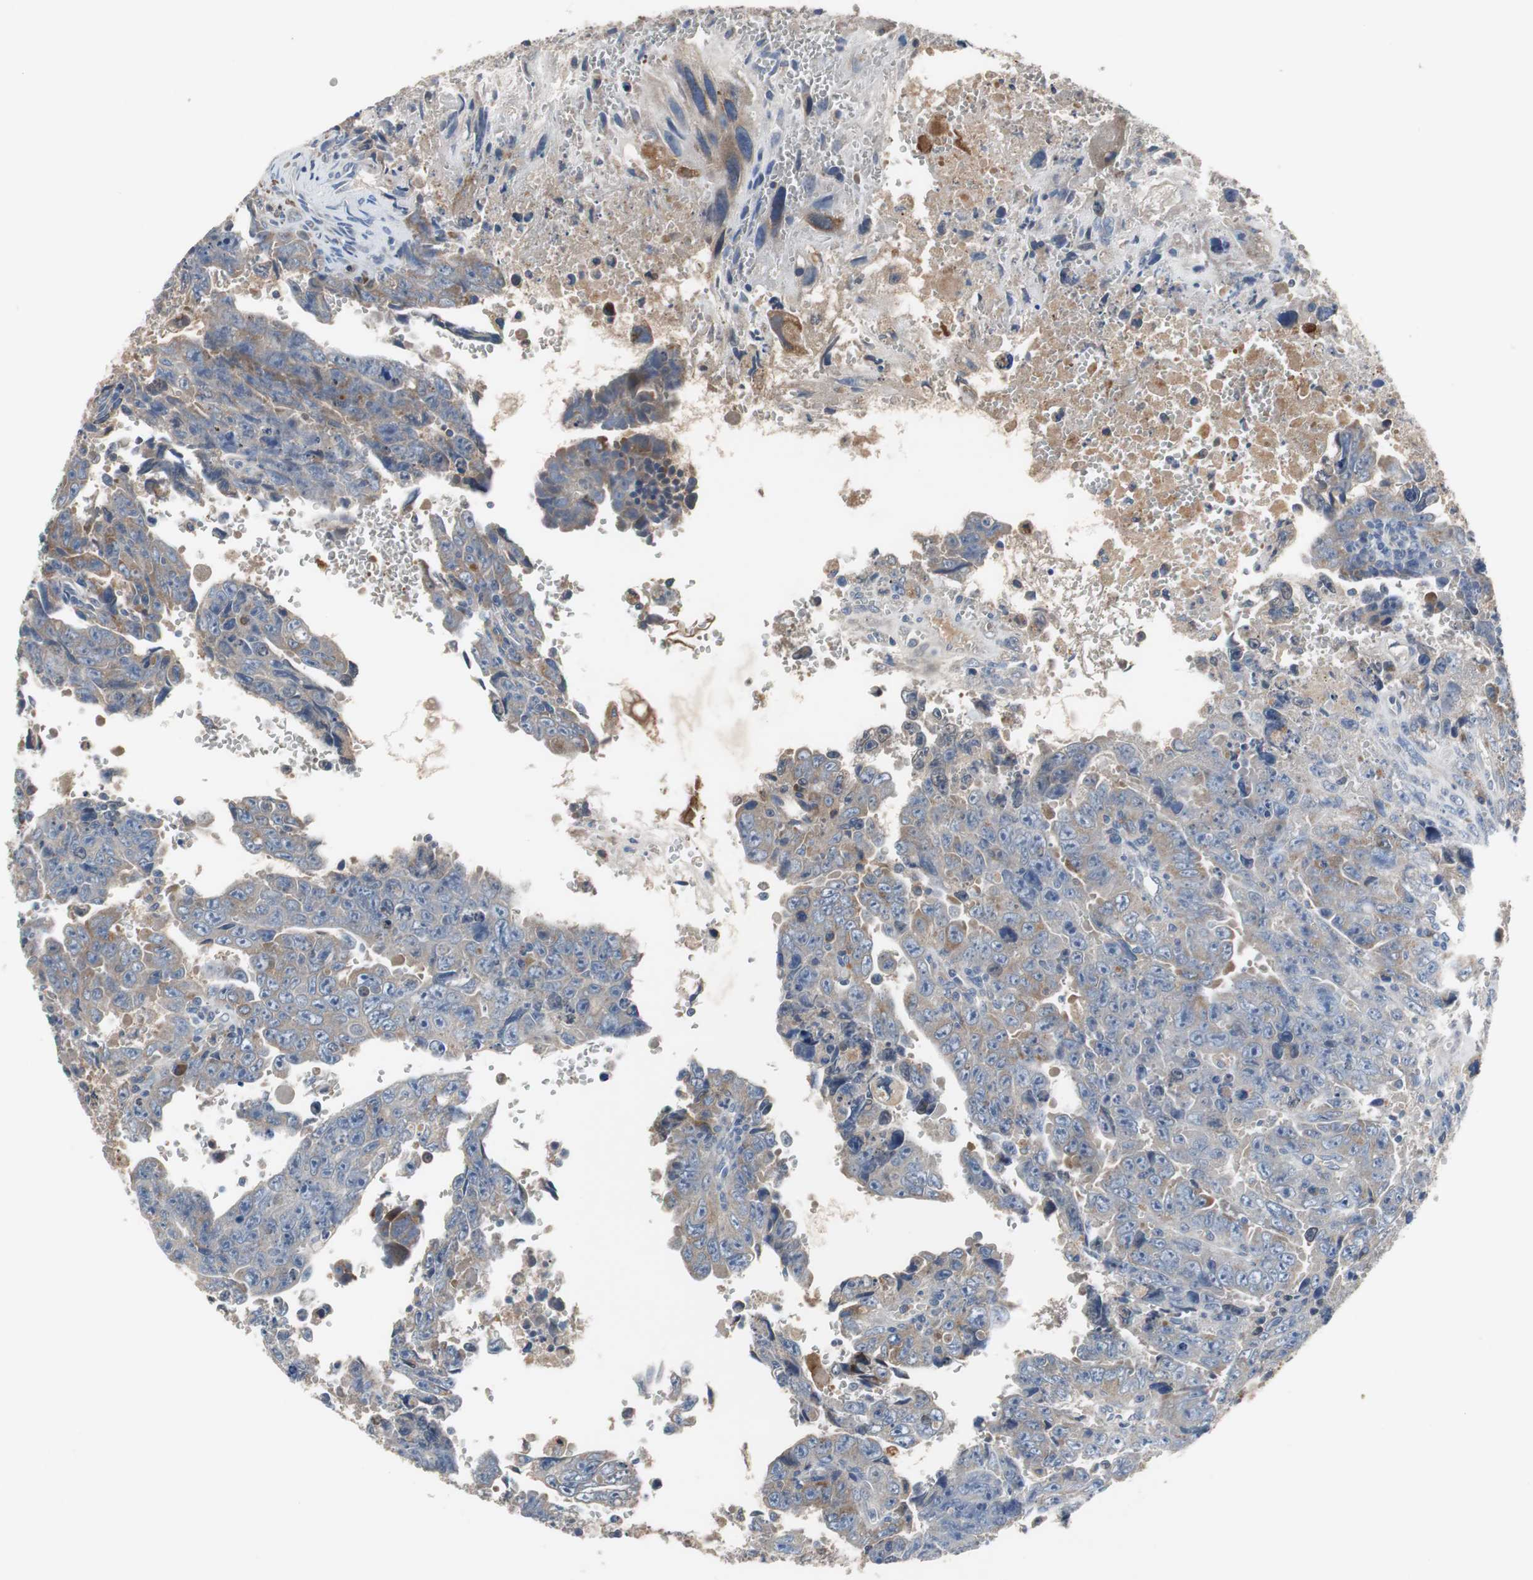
{"staining": {"intensity": "weak", "quantity": "25%-75%", "location": "cytoplasmic/membranous"}, "tissue": "testis cancer", "cell_type": "Tumor cells", "image_type": "cancer", "snomed": [{"axis": "morphology", "description": "Carcinoma, Embryonal, NOS"}, {"axis": "topography", "description": "Testis"}], "caption": "DAB (3,3'-diaminobenzidine) immunohistochemical staining of testis cancer shows weak cytoplasmic/membranous protein staining in about 25%-75% of tumor cells.", "gene": "SORT1", "patient": {"sex": "male", "age": 28}}